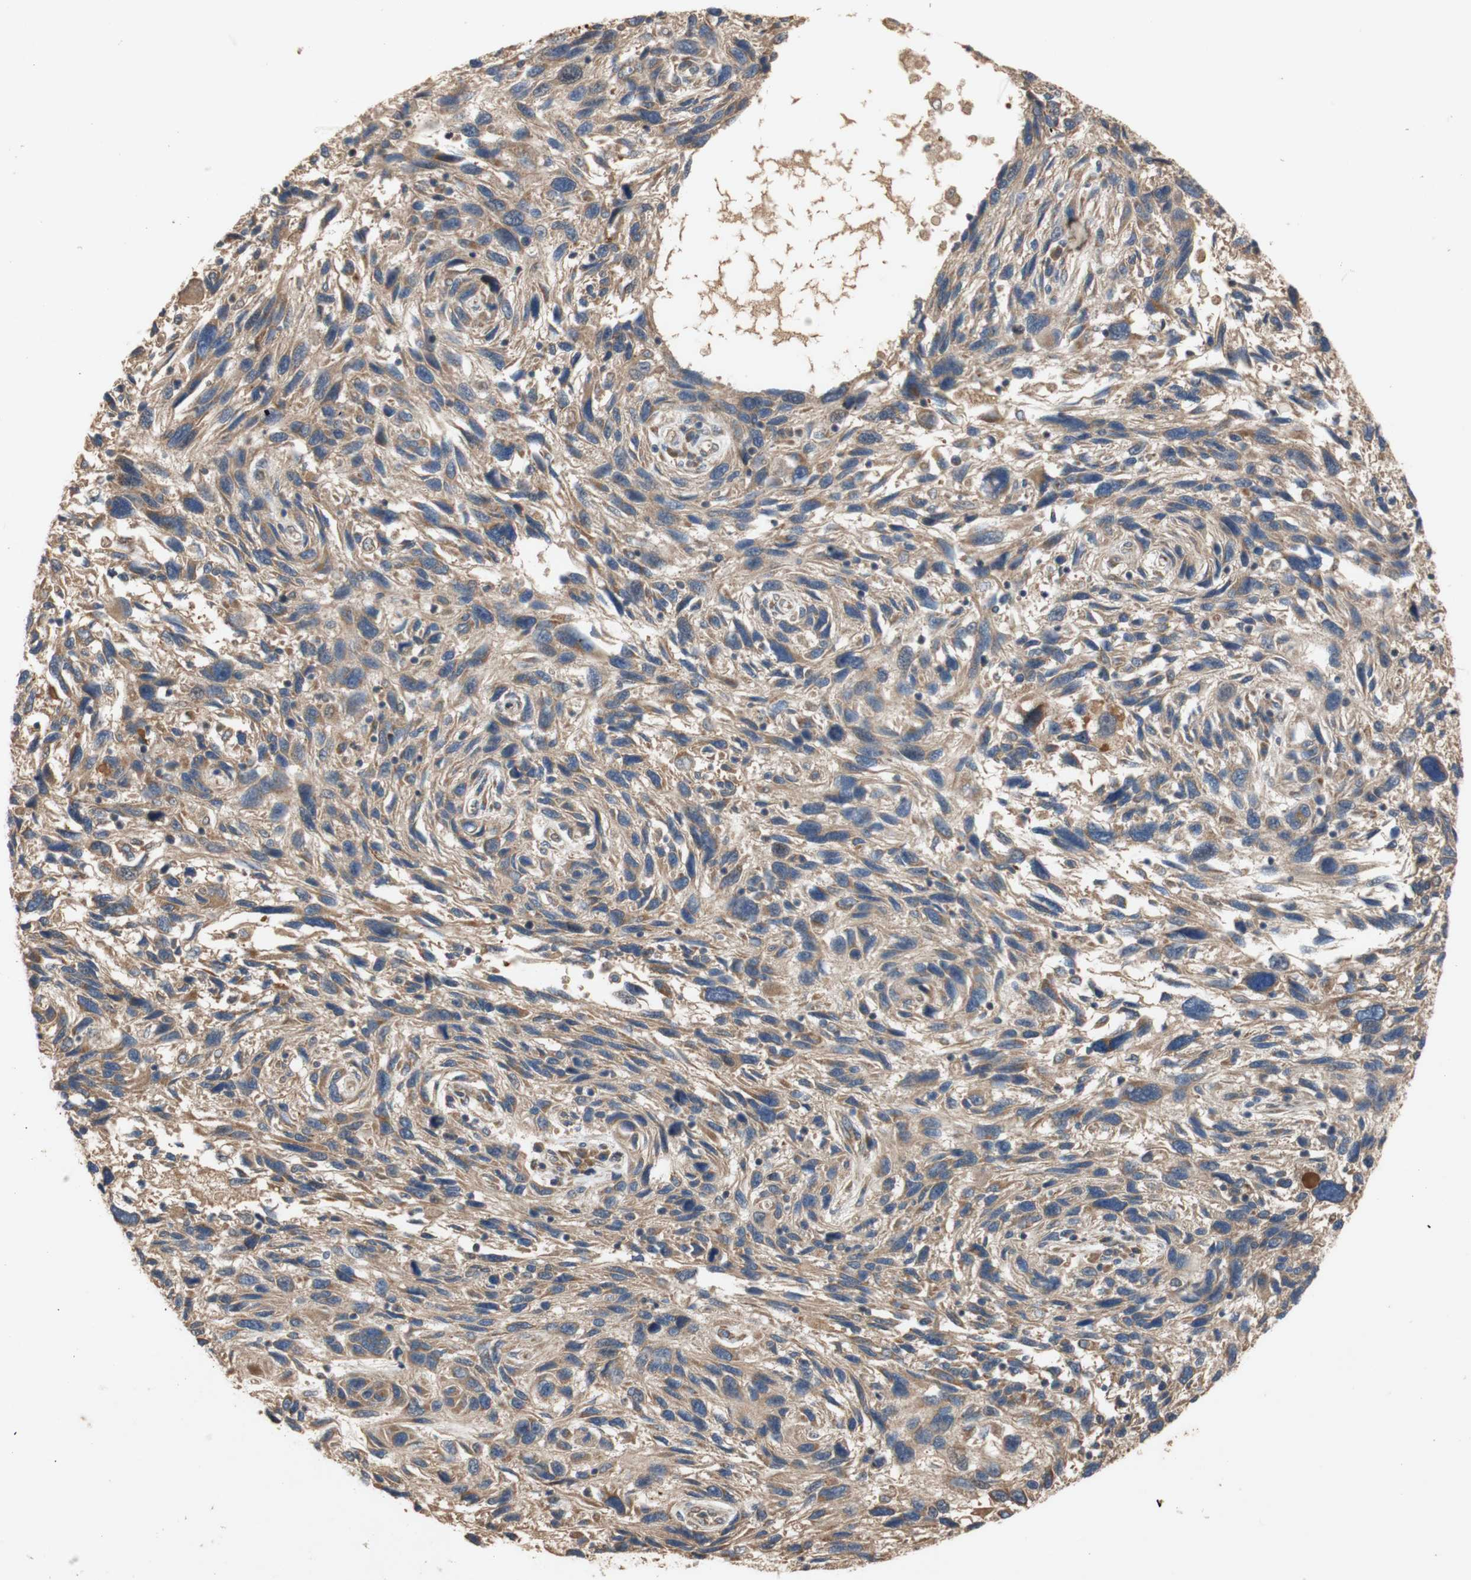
{"staining": {"intensity": "moderate", "quantity": ">75%", "location": "cytoplasmic/membranous"}, "tissue": "melanoma", "cell_type": "Tumor cells", "image_type": "cancer", "snomed": [{"axis": "morphology", "description": "Malignant melanoma, NOS"}, {"axis": "topography", "description": "Skin"}], "caption": "Moderate cytoplasmic/membranous expression for a protein is identified in about >75% of tumor cells of malignant melanoma using immunohistochemistry.", "gene": "PKN1", "patient": {"sex": "male", "age": 53}}